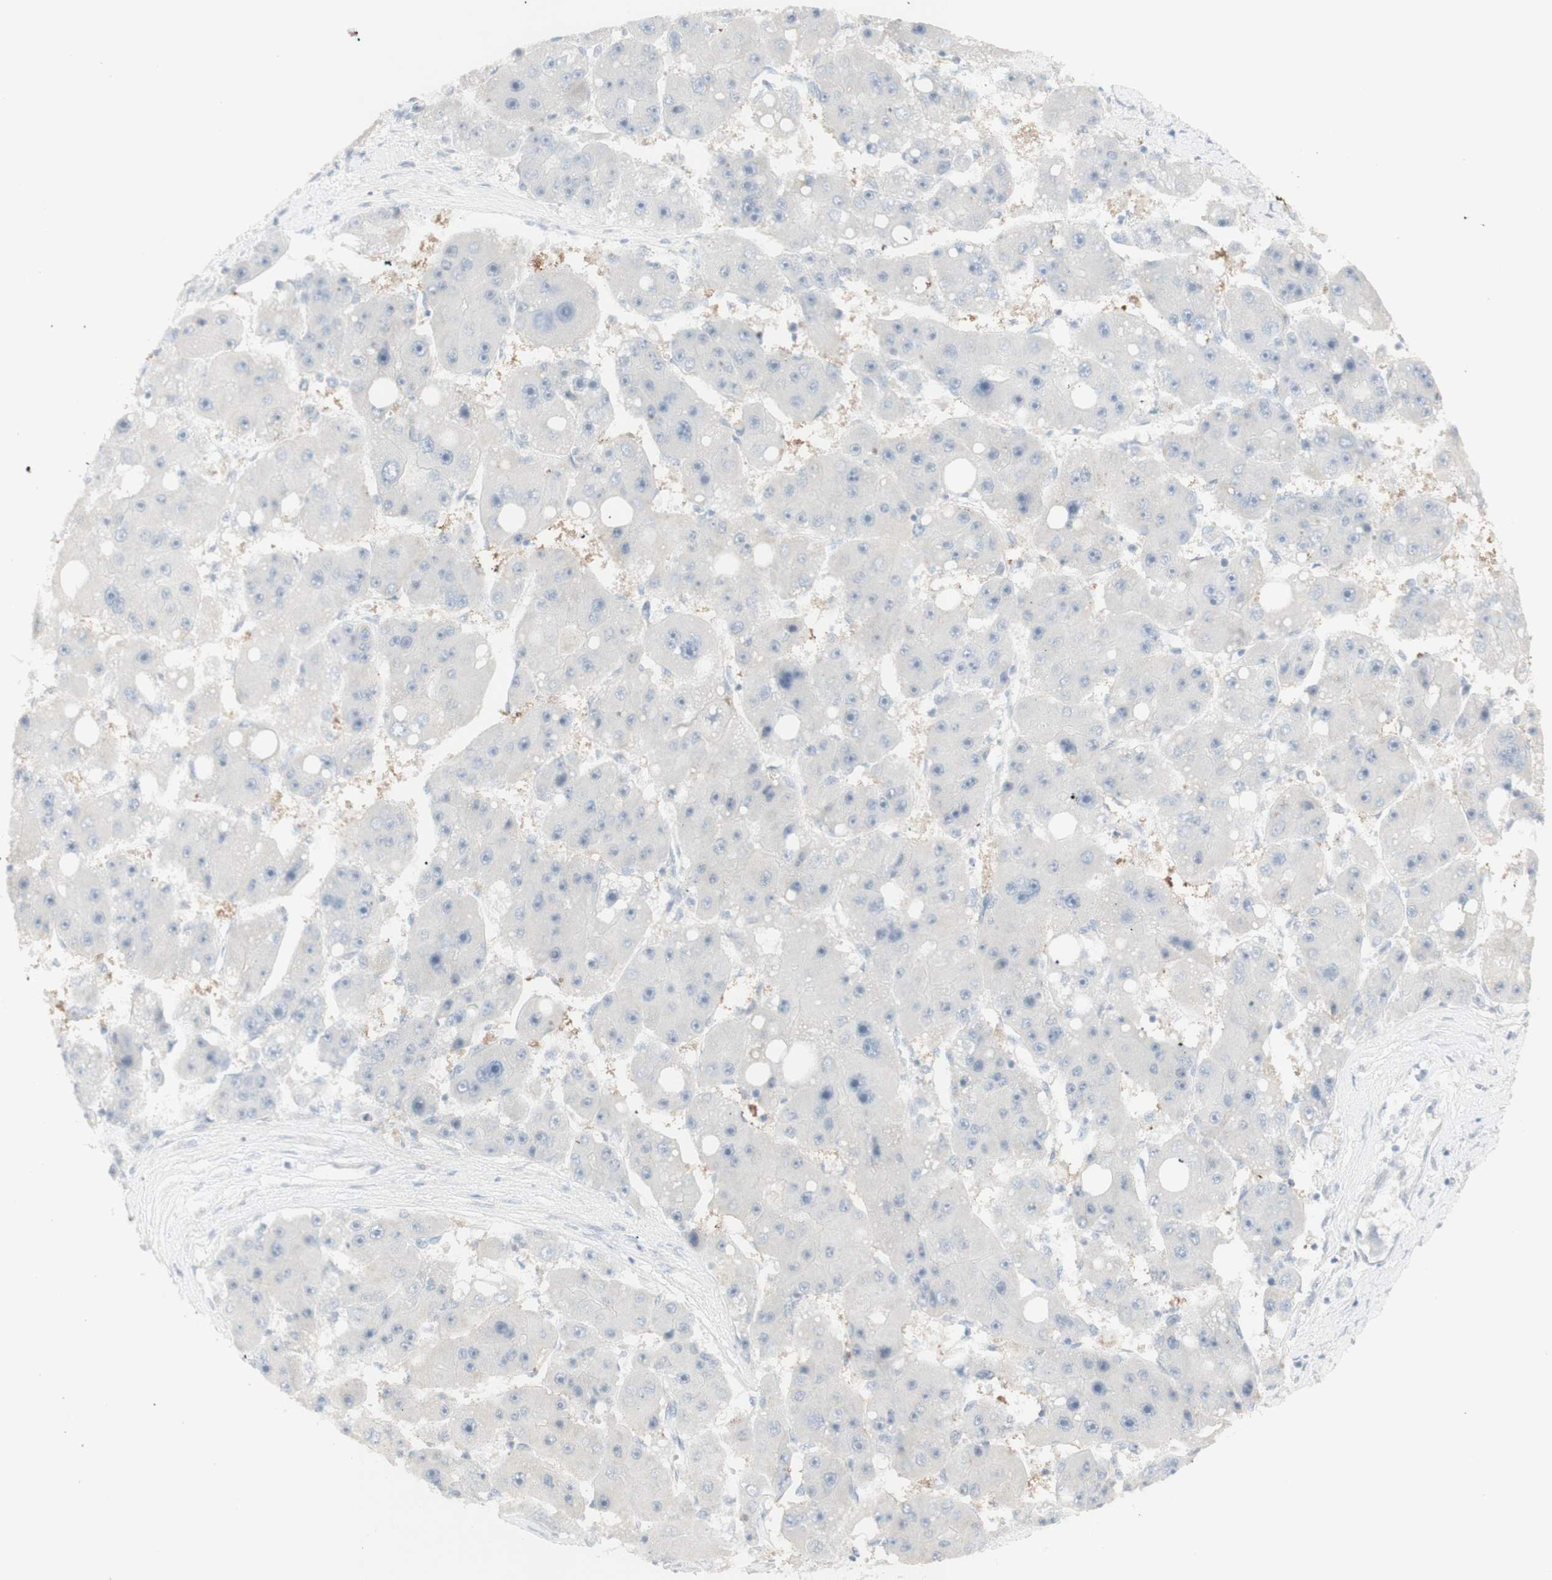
{"staining": {"intensity": "negative", "quantity": "none", "location": "none"}, "tissue": "liver cancer", "cell_type": "Tumor cells", "image_type": "cancer", "snomed": [{"axis": "morphology", "description": "Carcinoma, Hepatocellular, NOS"}, {"axis": "topography", "description": "Liver"}], "caption": "Immunohistochemistry (IHC) histopathology image of liver hepatocellular carcinoma stained for a protein (brown), which shows no expression in tumor cells.", "gene": "NDST4", "patient": {"sex": "female", "age": 61}}